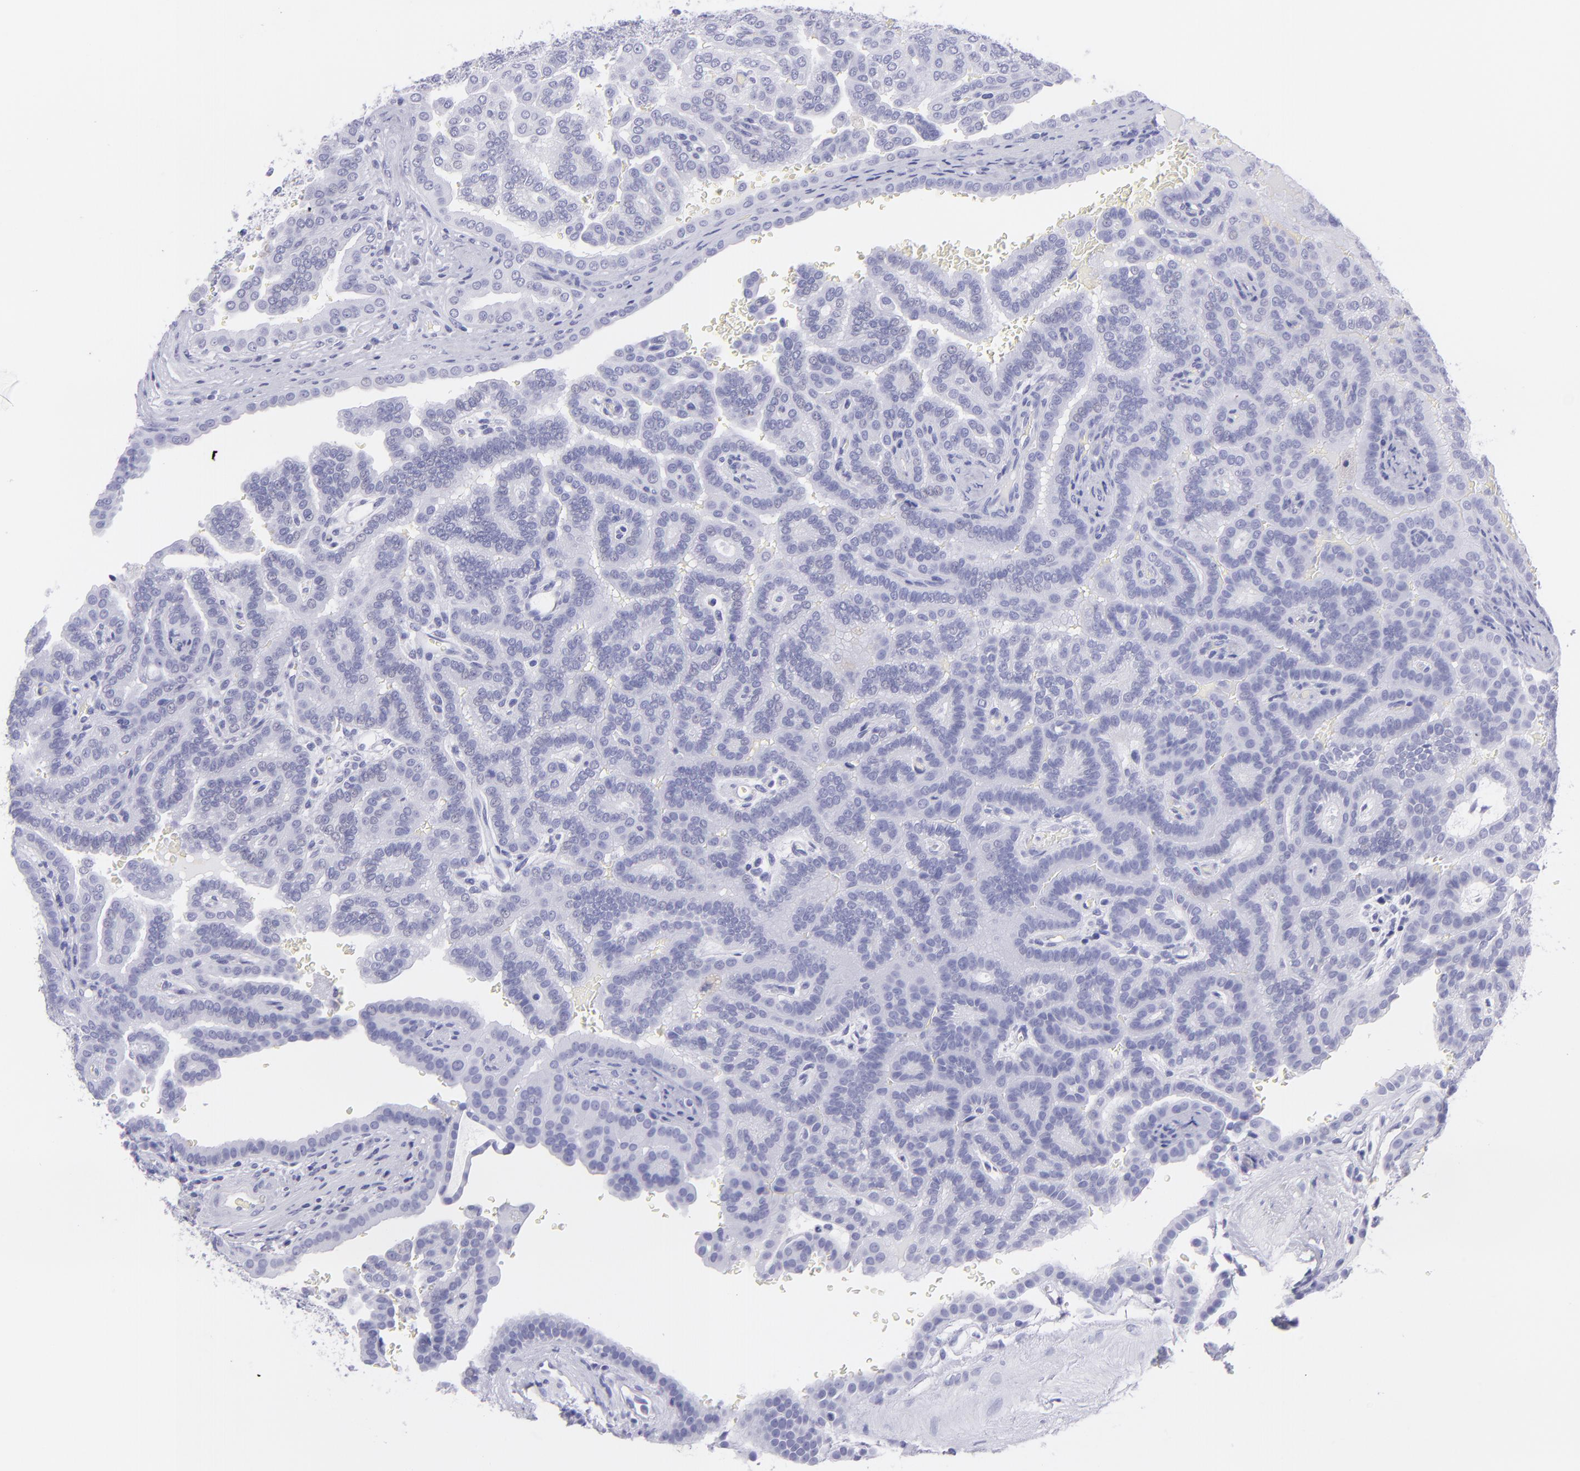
{"staining": {"intensity": "negative", "quantity": "none", "location": "none"}, "tissue": "renal cancer", "cell_type": "Tumor cells", "image_type": "cancer", "snomed": [{"axis": "morphology", "description": "Adenocarcinoma, NOS"}, {"axis": "topography", "description": "Kidney"}], "caption": "IHC image of neoplastic tissue: adenocarcinoma (renal) stained with DAB (3,3'-diaminobenzidine) demonstrates no significant protein expression in tumor cells.", "gene": "PIP", "patient": {"sex": "male", "age": 61}}